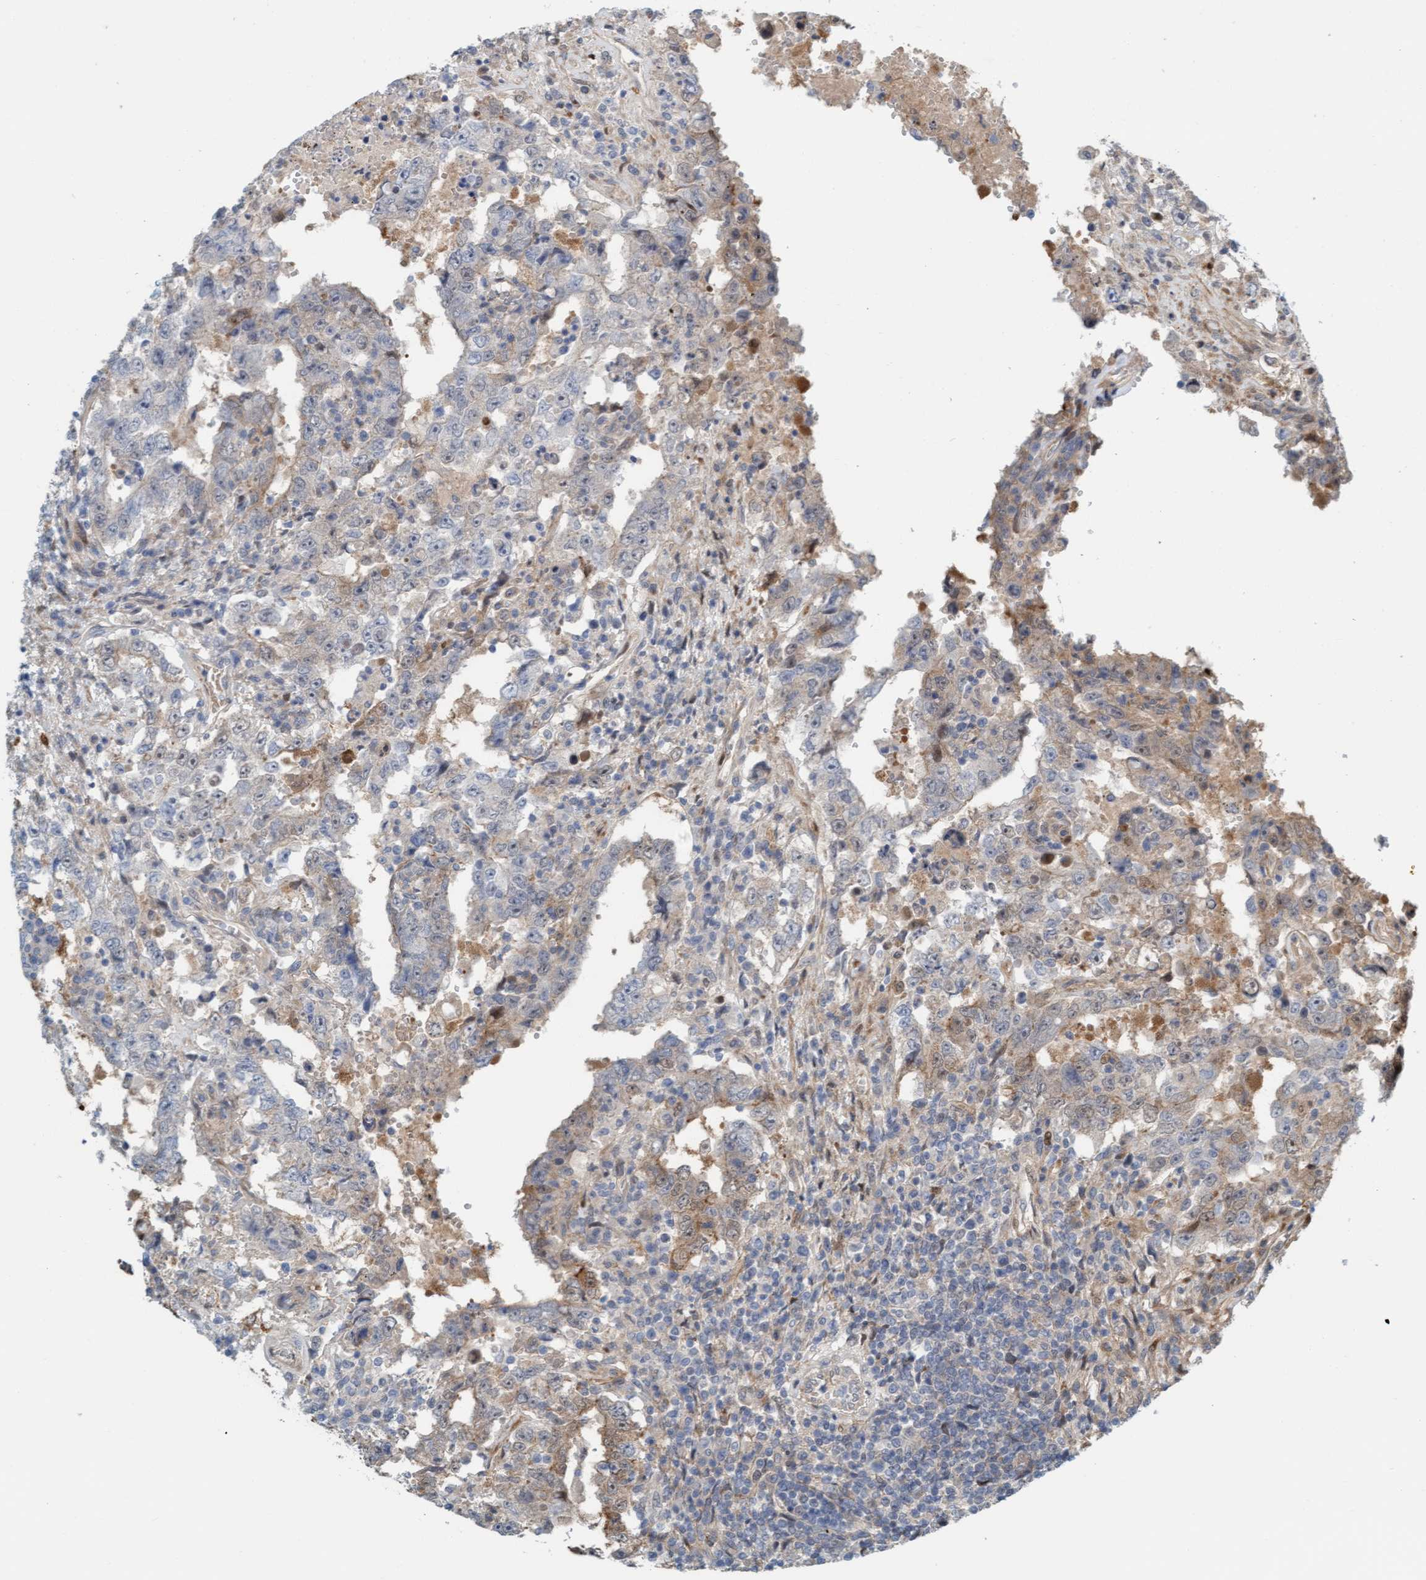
{"staining": {"intensity": "weak", "quantity": "<25%", "location": "cytoplasmic/membranous"}, "tissue": "testis cancer", "cell_type": "Tumor cells", "image_type": "cancer", "snomed": [{"axis": "morphology", "description": "Carcinoma, Embryonal, NOS"}, {"axis": "topography", "description": "Testis"}], "caption": "A histopathology image of testis cancer stained for a protein displays no brown staining in tumor cells.", "gene": "EIF4EBP1", "patient": {"sex": "male", "age": 26}}